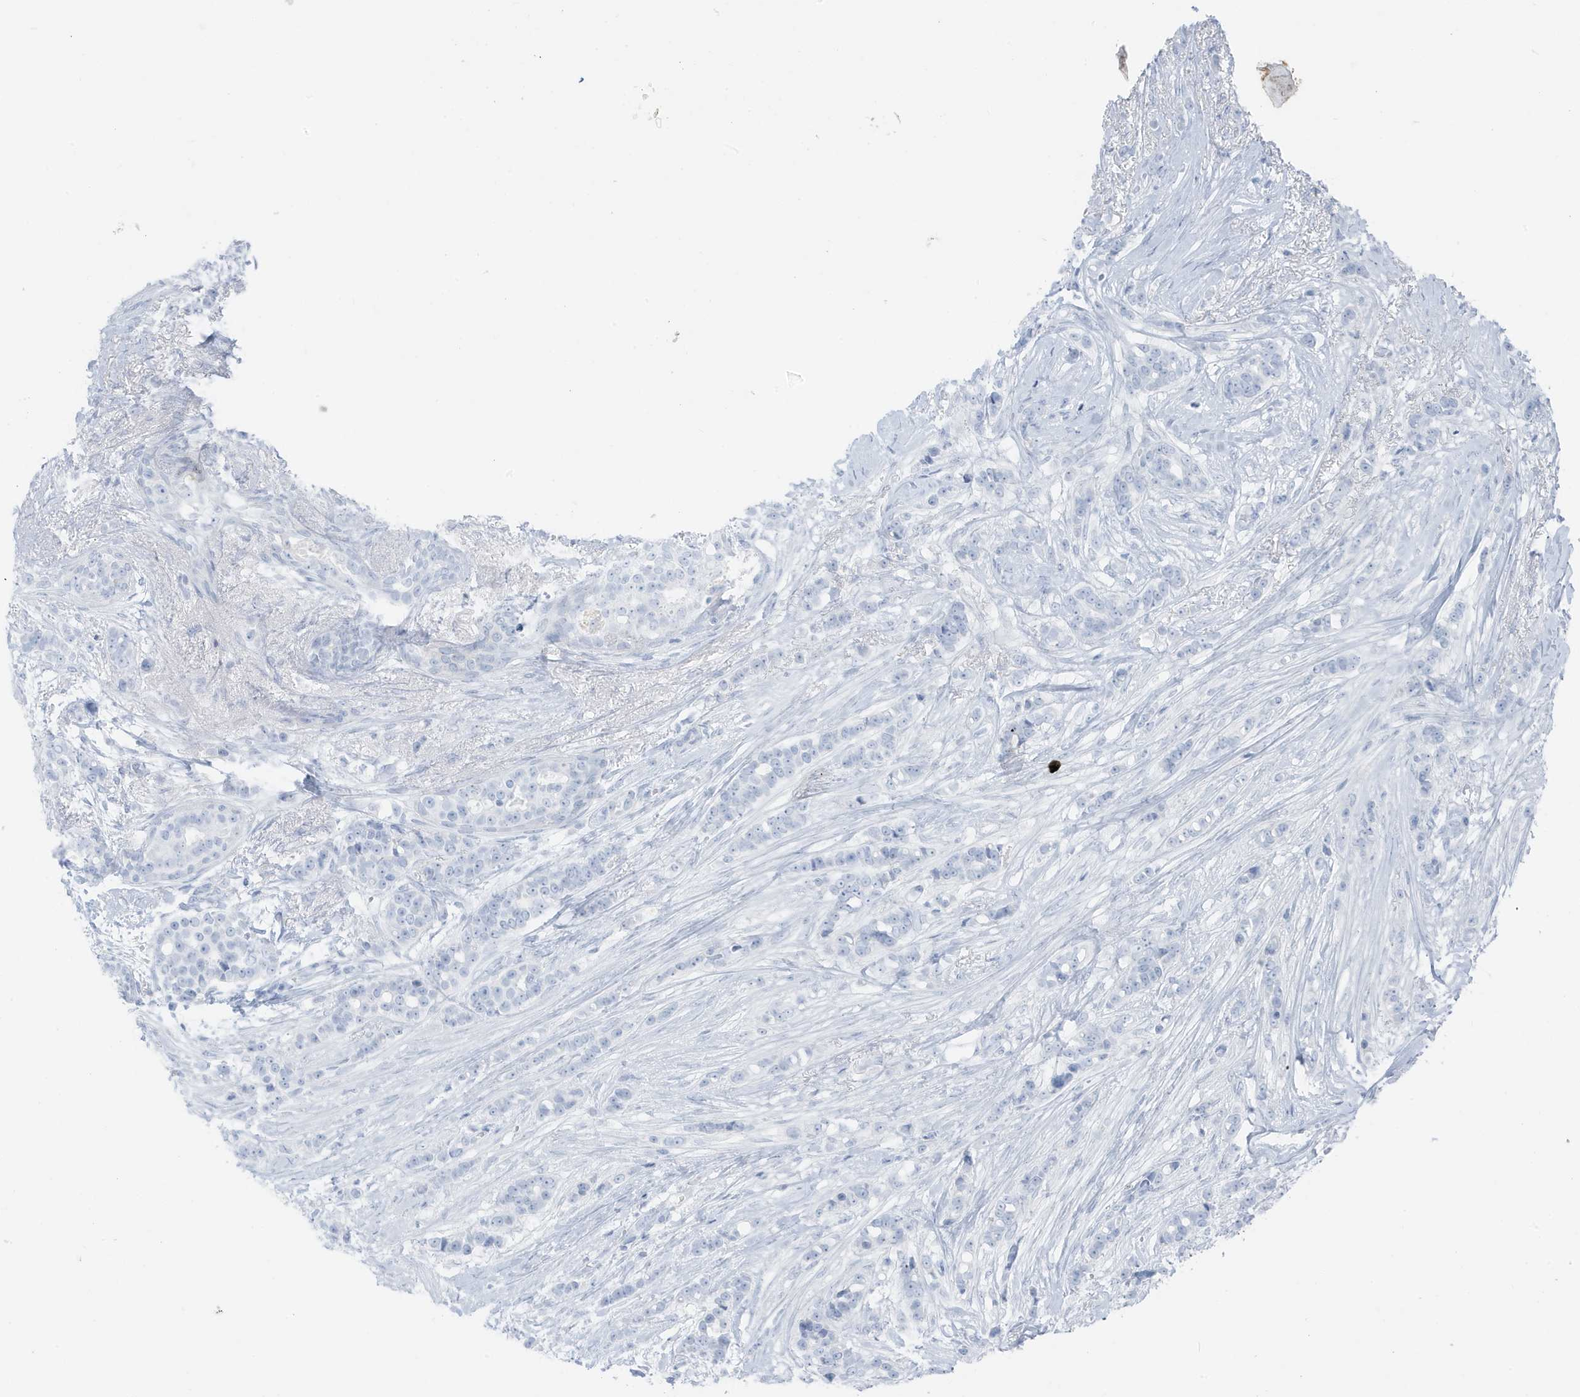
{"staining": {"intensity": "negative", "quantity": "none", "location": "none"}, "tissue": "breast cancer", "cell_type": "Tumor cells", "image_type": "cancer", "snomed": [{"axis": "morphology", "description": "Lobular carcinoma"}, {"axis": "topography", "description": "Breast"}], "caption": "This histopathology image is of breast lobular carcinoma stained with immunohistochemistry to label a protein in brown with the nuclei are counter-stained blue. There is no positivity in tumor cells.", "gene": "ZFP64", "patient": {"sex": "female", "age": 51}}